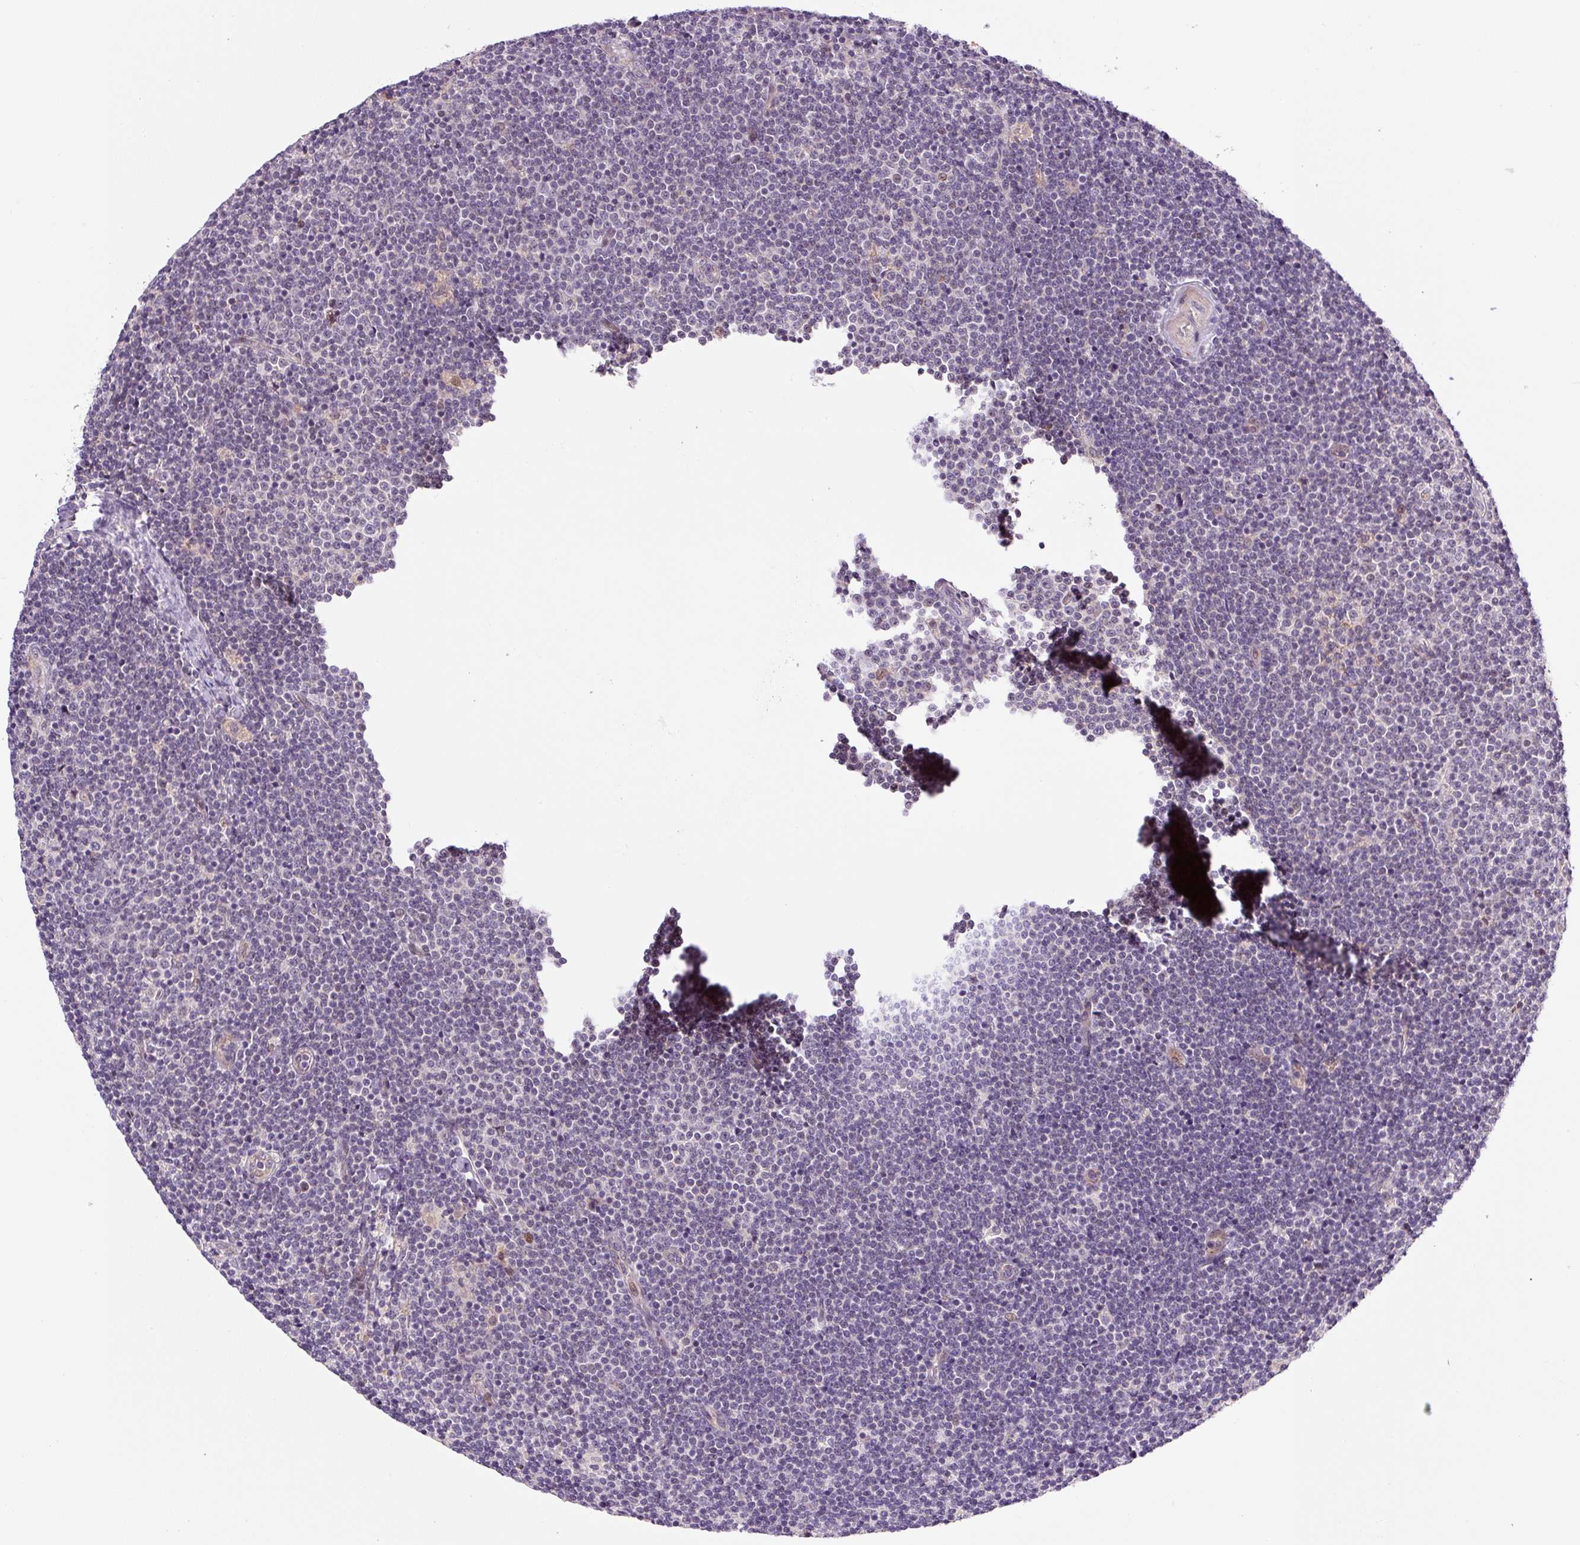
{"staining": {"intensity": "negative", "quantity": "none", "location": "none"}, "tissue": "lymphoma", "cell_type": "Tumor cells", "image_type": "cancer", "snomed": [{"axis": "morphology", "description": "Malignant lymphoma, non-Hodgkin's type, Low grade"}, {"axis": "topography", "description": "Lymph node"}], "caption": "This is an immunohistochemistry (IHC) image of lymphoma. There is no positivity in tumor cells.", "gene": "PRKAA2", "patient": {"sex": "male", "age": 48}}